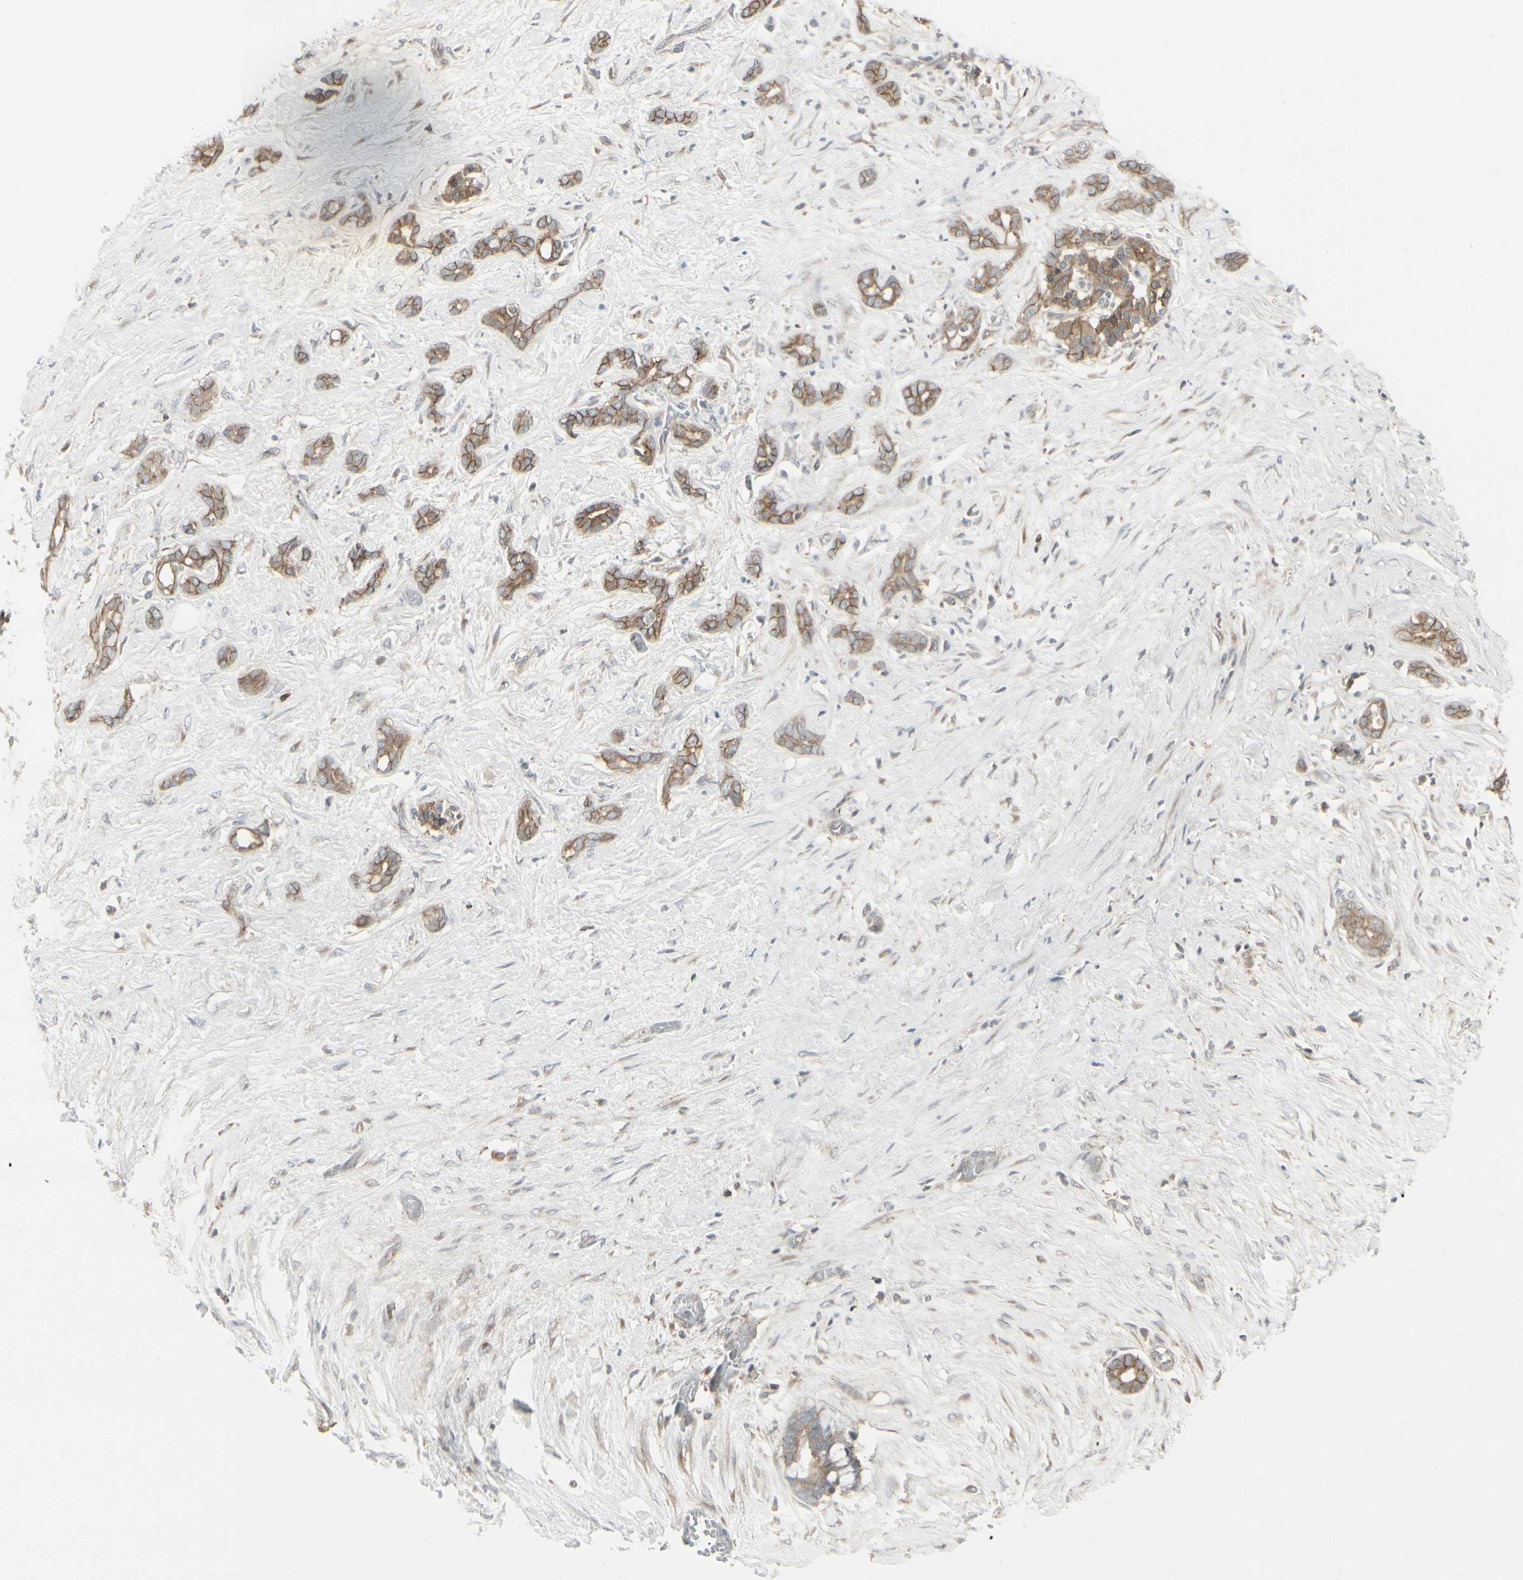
{"staining": {"intensity": "moderate", "quantity": ">75%", "location": "cytoplasmic/membranous"}, "tissue": "pancreatic cancer", "cell_type": "Tumor cells", "image_type": "cancer", "snomed": [{"axis": "morphology", "description": "Adenocarcinoma, NOS"}, {"axis": "topography", "description": "Pancreas"}], "caption": "Protein positivity by immunohistochemistry demonstrates moderate cytoplasmic/membranous expression in approximately >75% of tumor cells in pancreatic adenocarcinoma.", "gene": "EPS15", "patient": {"sex": "male", "age": 41}}